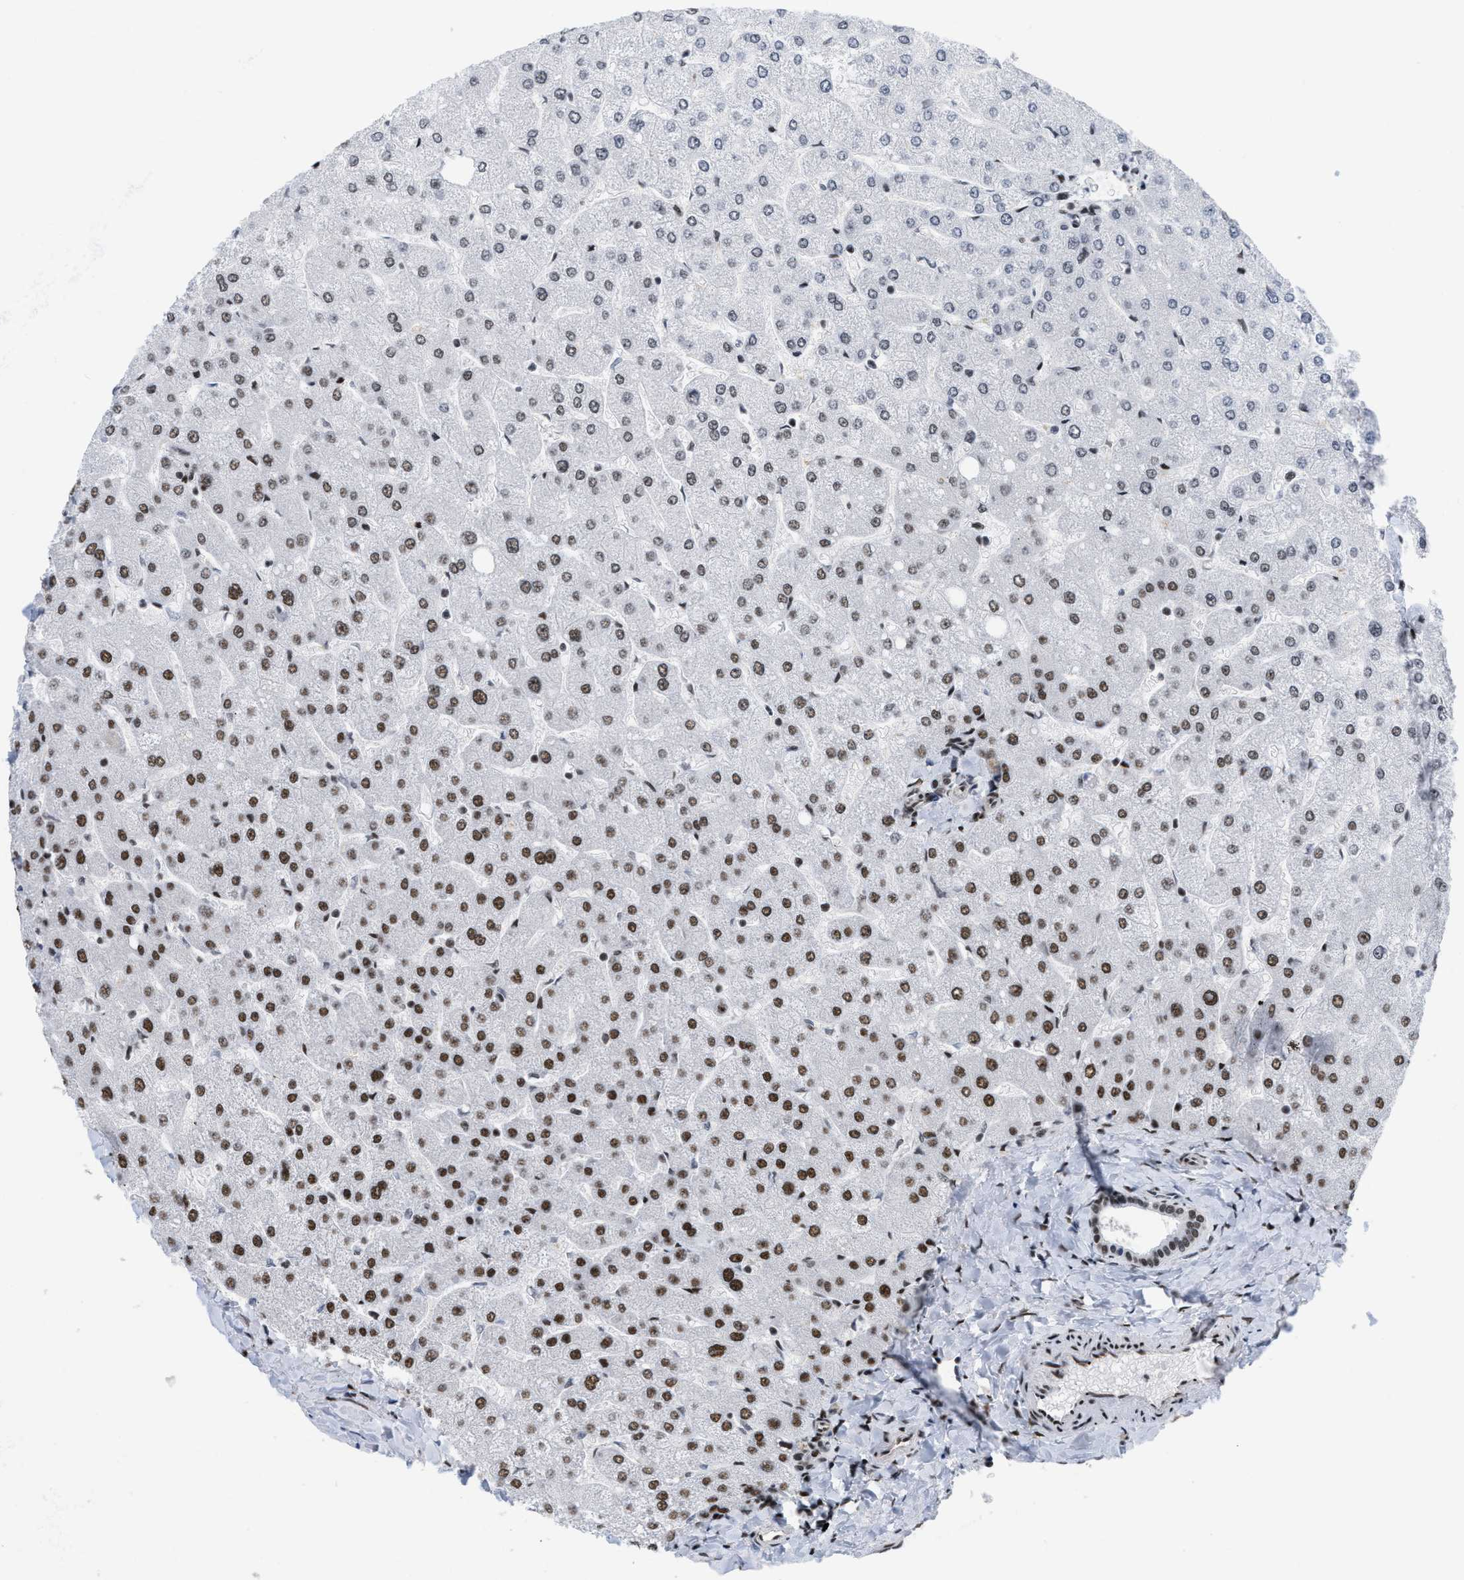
{"staining": {"intensity": "weak", "quantity": "25%-75%", "location": "nuclear"}, "tissue": "liver", "cell_type": "Cholangiocytes", "image_type": "normal", "snomed": [{"axis": "morphology", "description": "Normal tissue, NOS"}, {"axis": "topography", "description": "Liver"}], "caption": "IHC staining of normal liver, which displays low levels of weak nuclear staining in about 25%-75% of cholangiocytes indicating weak nuclear protein staining. The staining was performed using DAB (3,3'-diaminobenzidine) (brown) for protein detection and nuclei were counterstained in hematoxylin (blue).", "gene": "MIER1", "patient": {"sex": "male", "age": 55}}